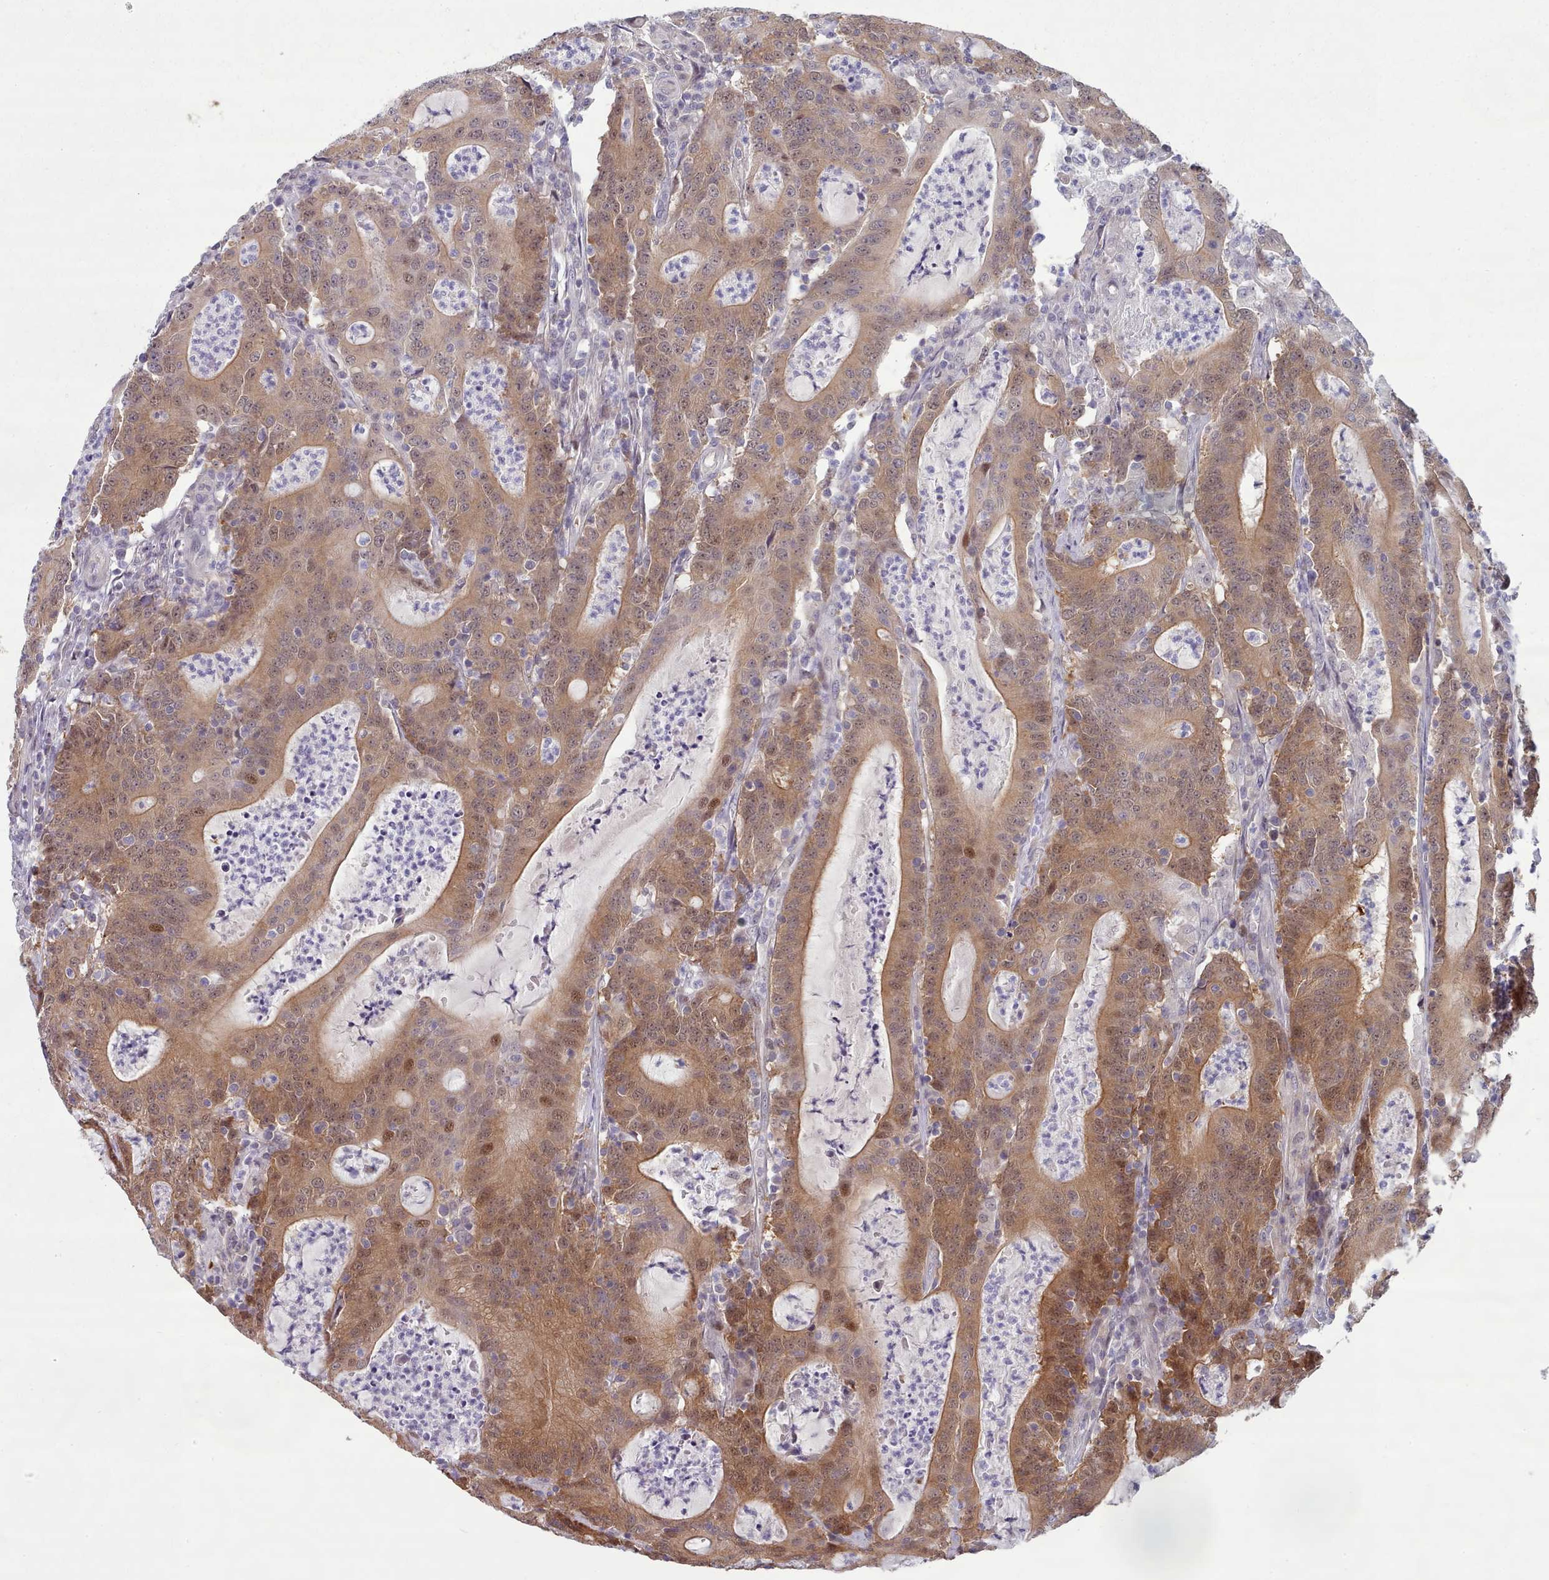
{"staining": {"intensity": "moderate", "quantity": ">75%", "location": "cytoplasmic/membranous,nuclear"}, "tissue": "colorectal cancer", "cell_type": "Tumor cells", "image_type": "cancer", "snomed": [{"axis": "morphology", "description": "Adenocarcinoma, NOS"}, {"axis": "topography", "description": "Colon"}], "caption": "Tumor cells show medium levels of moderate cytoplasmic/membranous and nuclear expression in approximately >75% of cells in adenocarcinoma (colorectal).", "gene": "CLNS1A", "patient": {"sex": "male", "age": 83}}